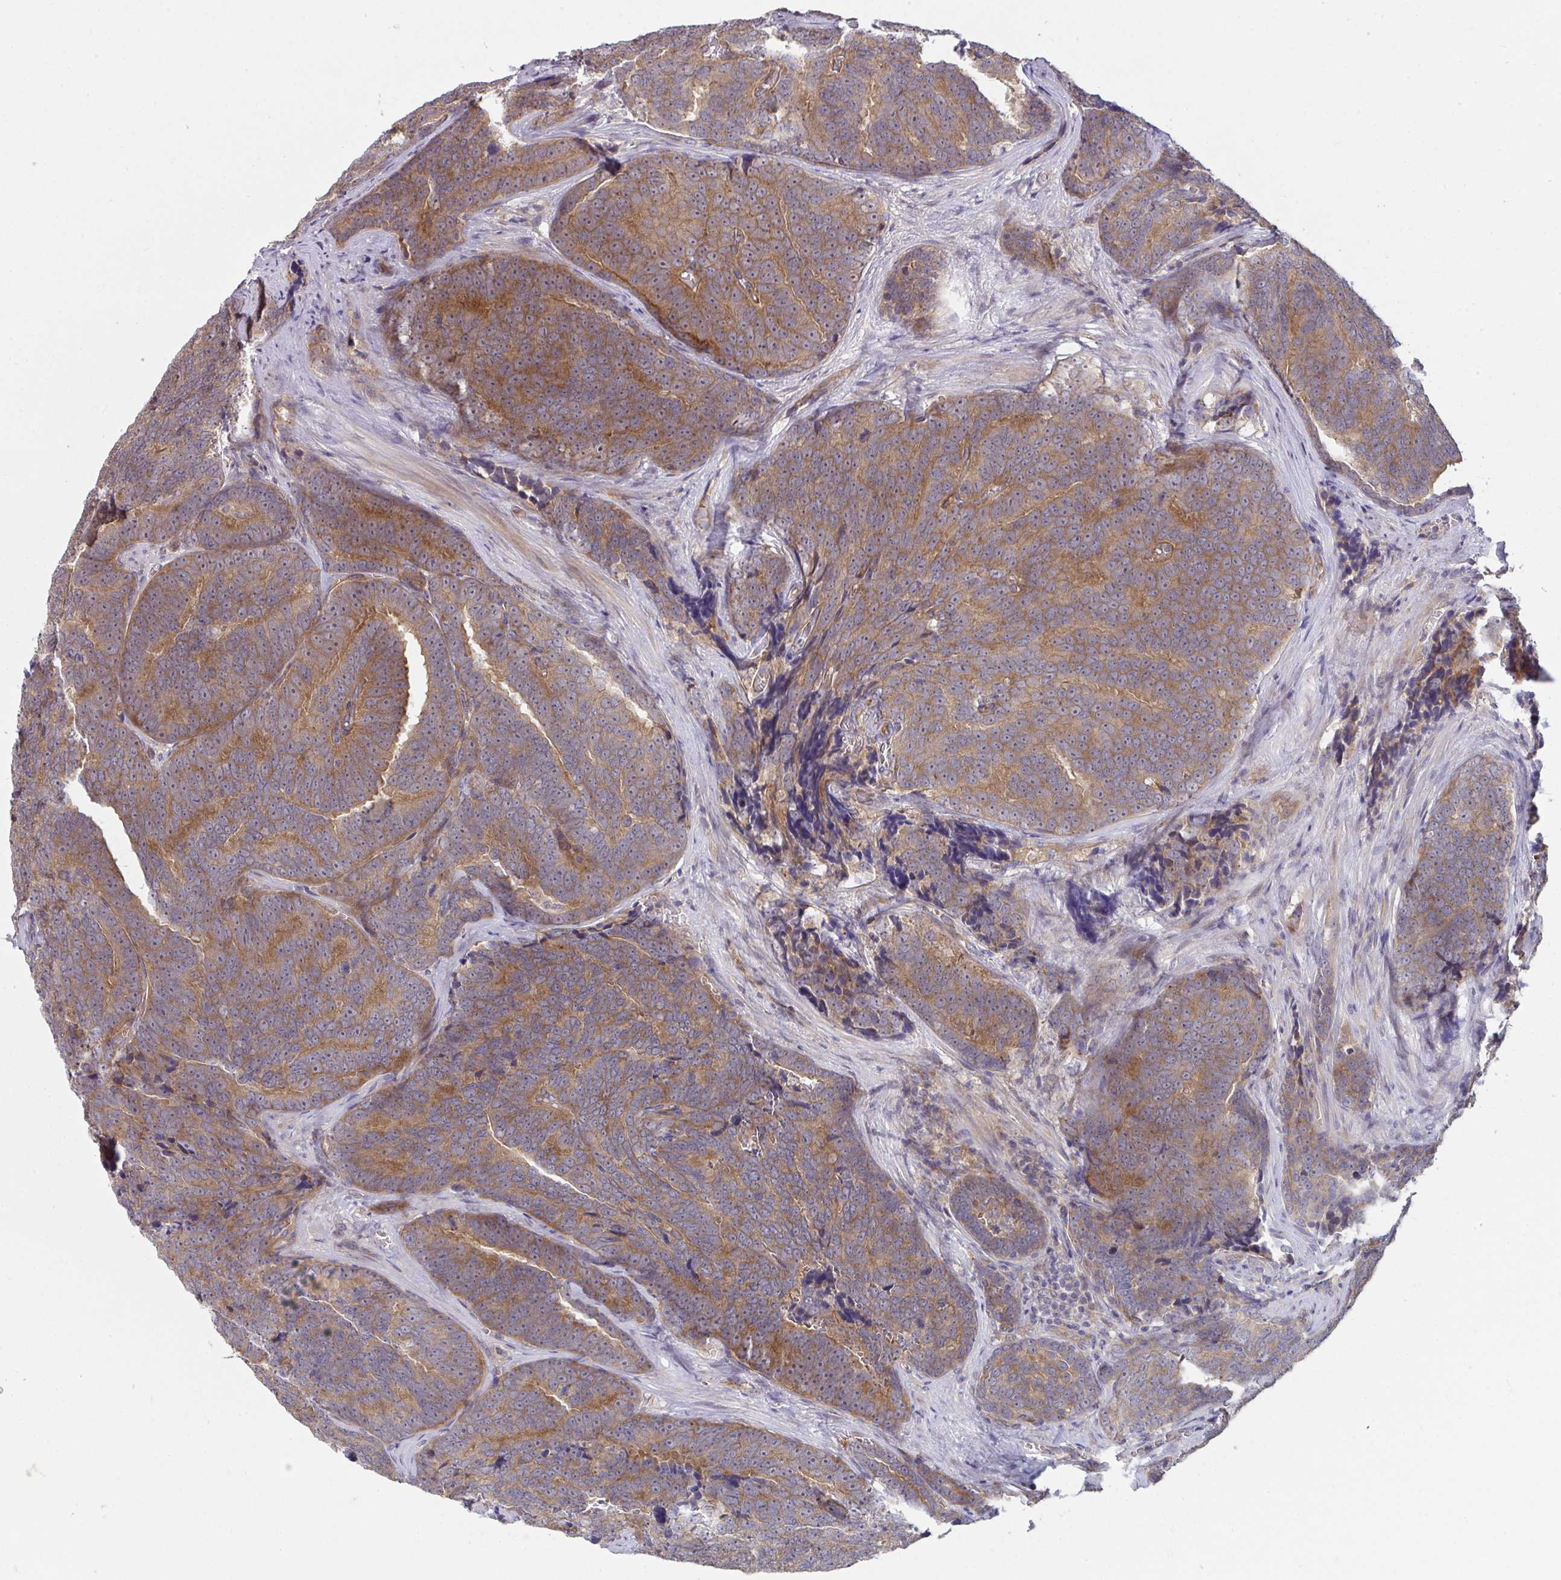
{"staining": {"intensity": "moderate", "quantity": ">75%", "location": "cytoplasmic/membranous"}, "tissue": "prostate cancer", "cell_type": "Tumor cells", "image_type": "cancer", "snomed": [{"axis": "morphology", "description": "Adenocarcinoma, Low grade"}, {"axis": "topography", "description": "Prostate"}], "caption": "Immunohistochemical staining of human prostate cancer reveals moderate cytoplasmic/membranous protein expression in about >75% of tumor cells.", "gene": "CASP9", "patient": {"sex": "male", "age": 62}}